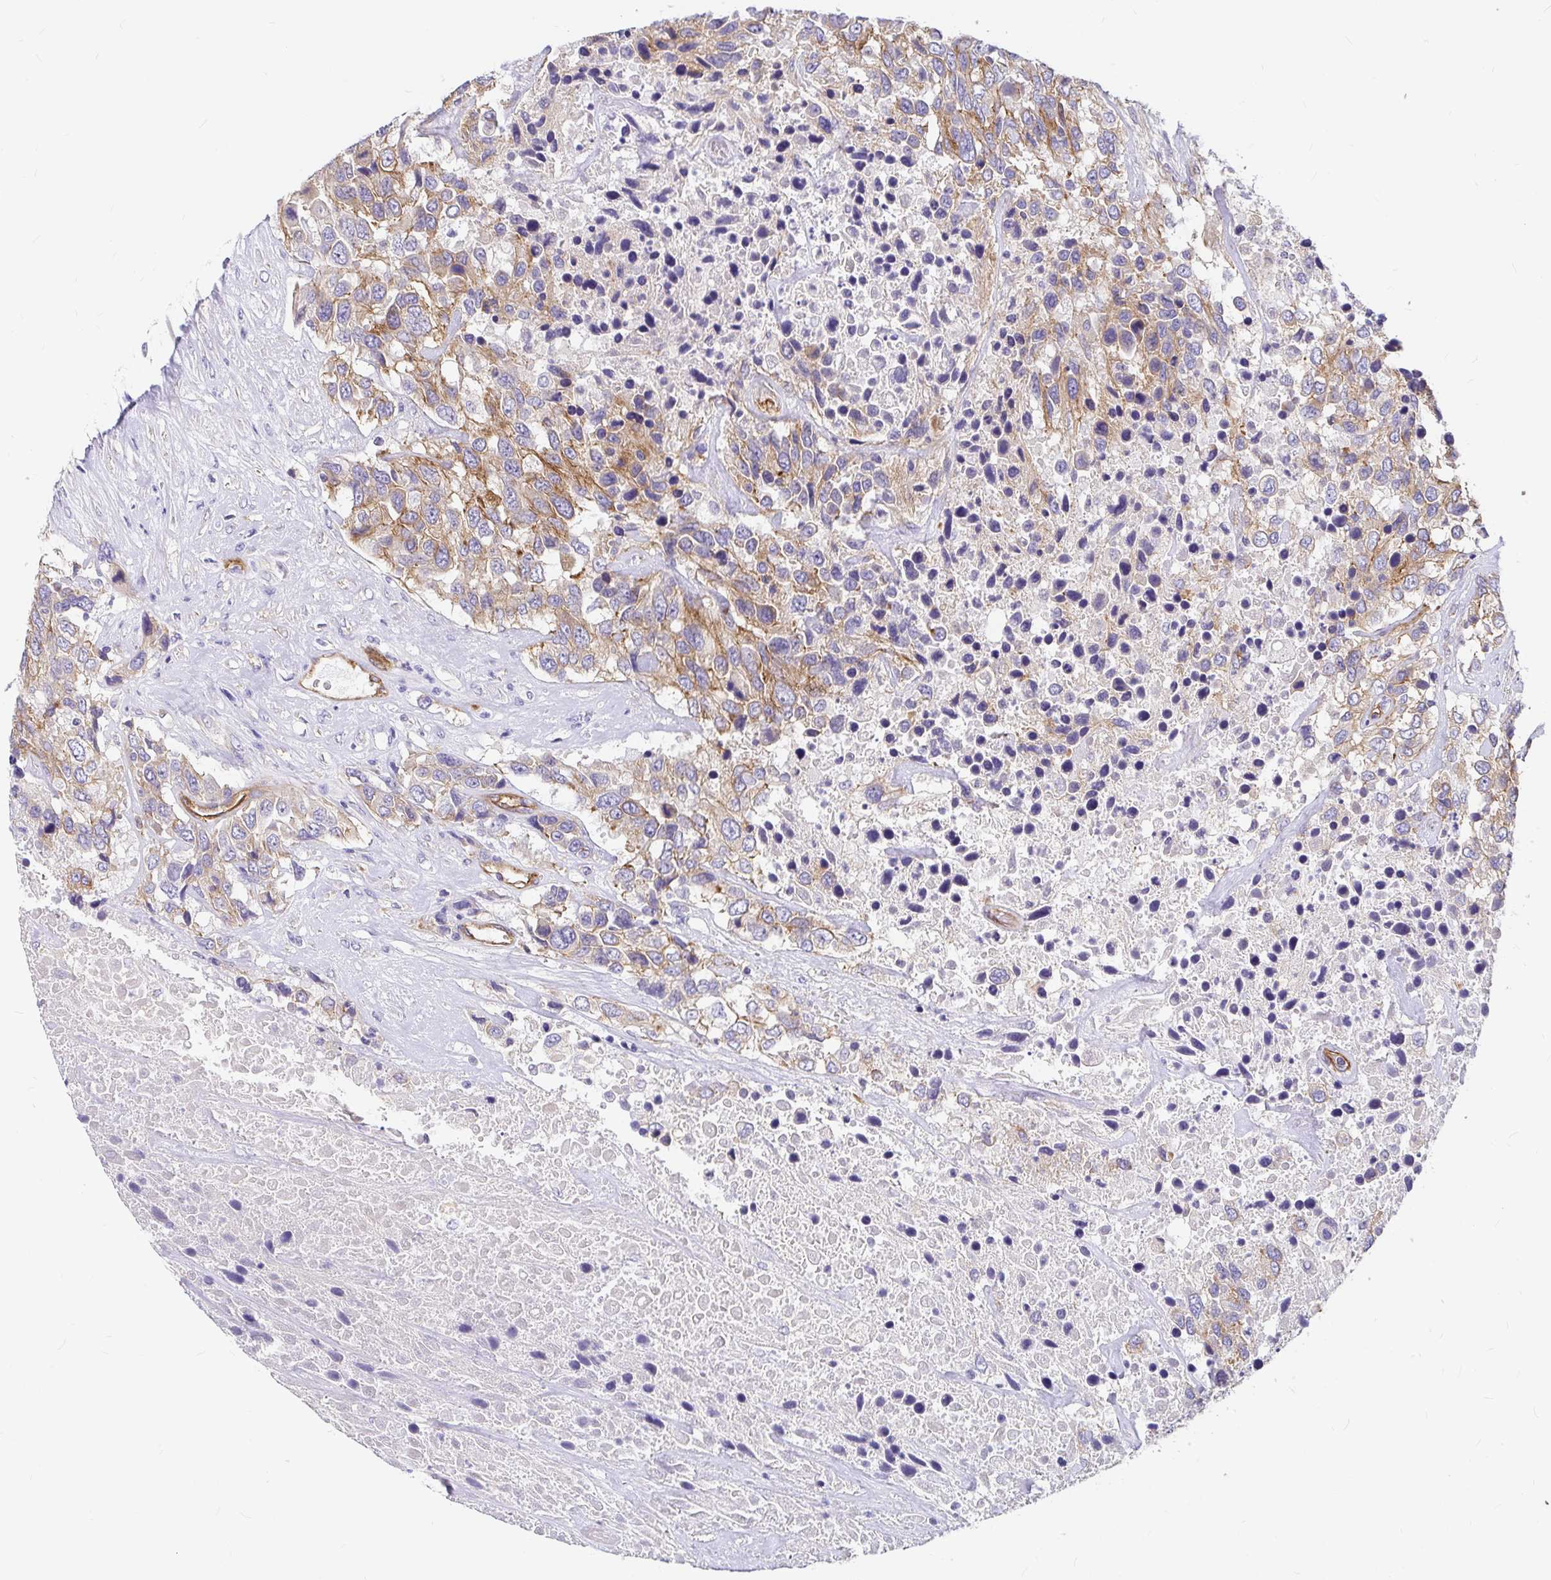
{"staining": {"intensity": "moderate", "quantity": ">75%", "location": "cytoplasmic/membranous"}, "tissue": "urothelial cancer", "cell_type": "Tumor cells", "image_type": "cancer", "snomed": [{"axis": "morphology", "description": "Urothelial carcinoma, High grade"}, {"axis": "topography", "description": "Urinary bladder"}], "caption": "DAB (3,3'-diaminobenzidine) immunohistochemical staining of human urothelial carcinoma (high-grade) demonstrates moderate cytoplasmic/membranous protein staining in about >75% of tumor cells.", "gene": "MYO1B", "patient": {"sex": "female", "age": 70}}